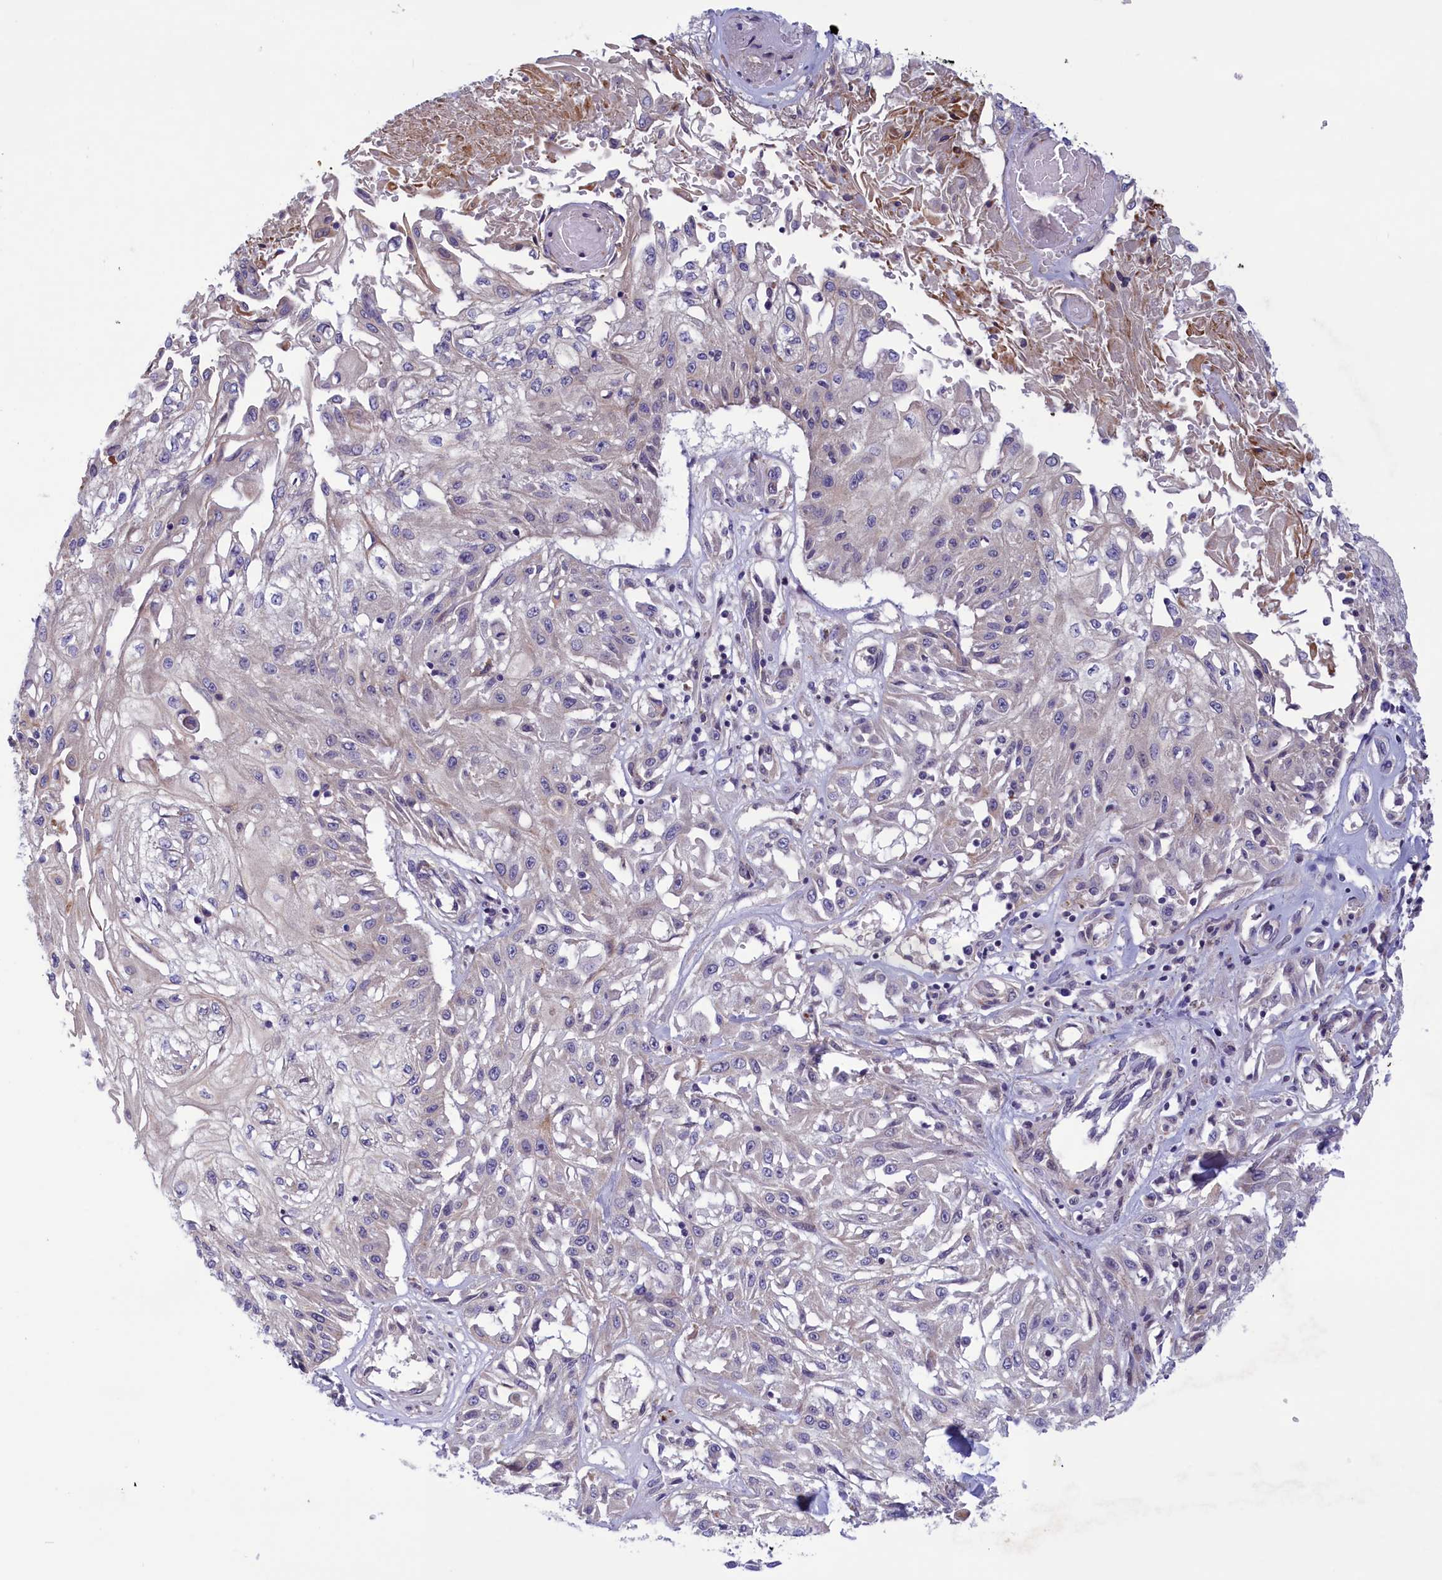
{"staining": {"intensity": "negative", "quantity": "none", "location": "none"}, "tissue": "skin cancer", "cell_type": "Tumor cells", "image_type": "cancer", "snomed": [{"axis": "morphology", "description": "Squamous cell carcinoma, NOS"}, {"axis": "morphology", "description": "Squamous cell carcinoma, metastatic, NOS"}, {"axis": "topography", "description": "Skin"}, {"axis": "topography", "description": "Lymph node"}], "caption": "The IHC image has no significant staining in tumor cells of skin cancer tissue.", "gene": "CORO2A", "patient": {"sex": "male", "age": 75}}